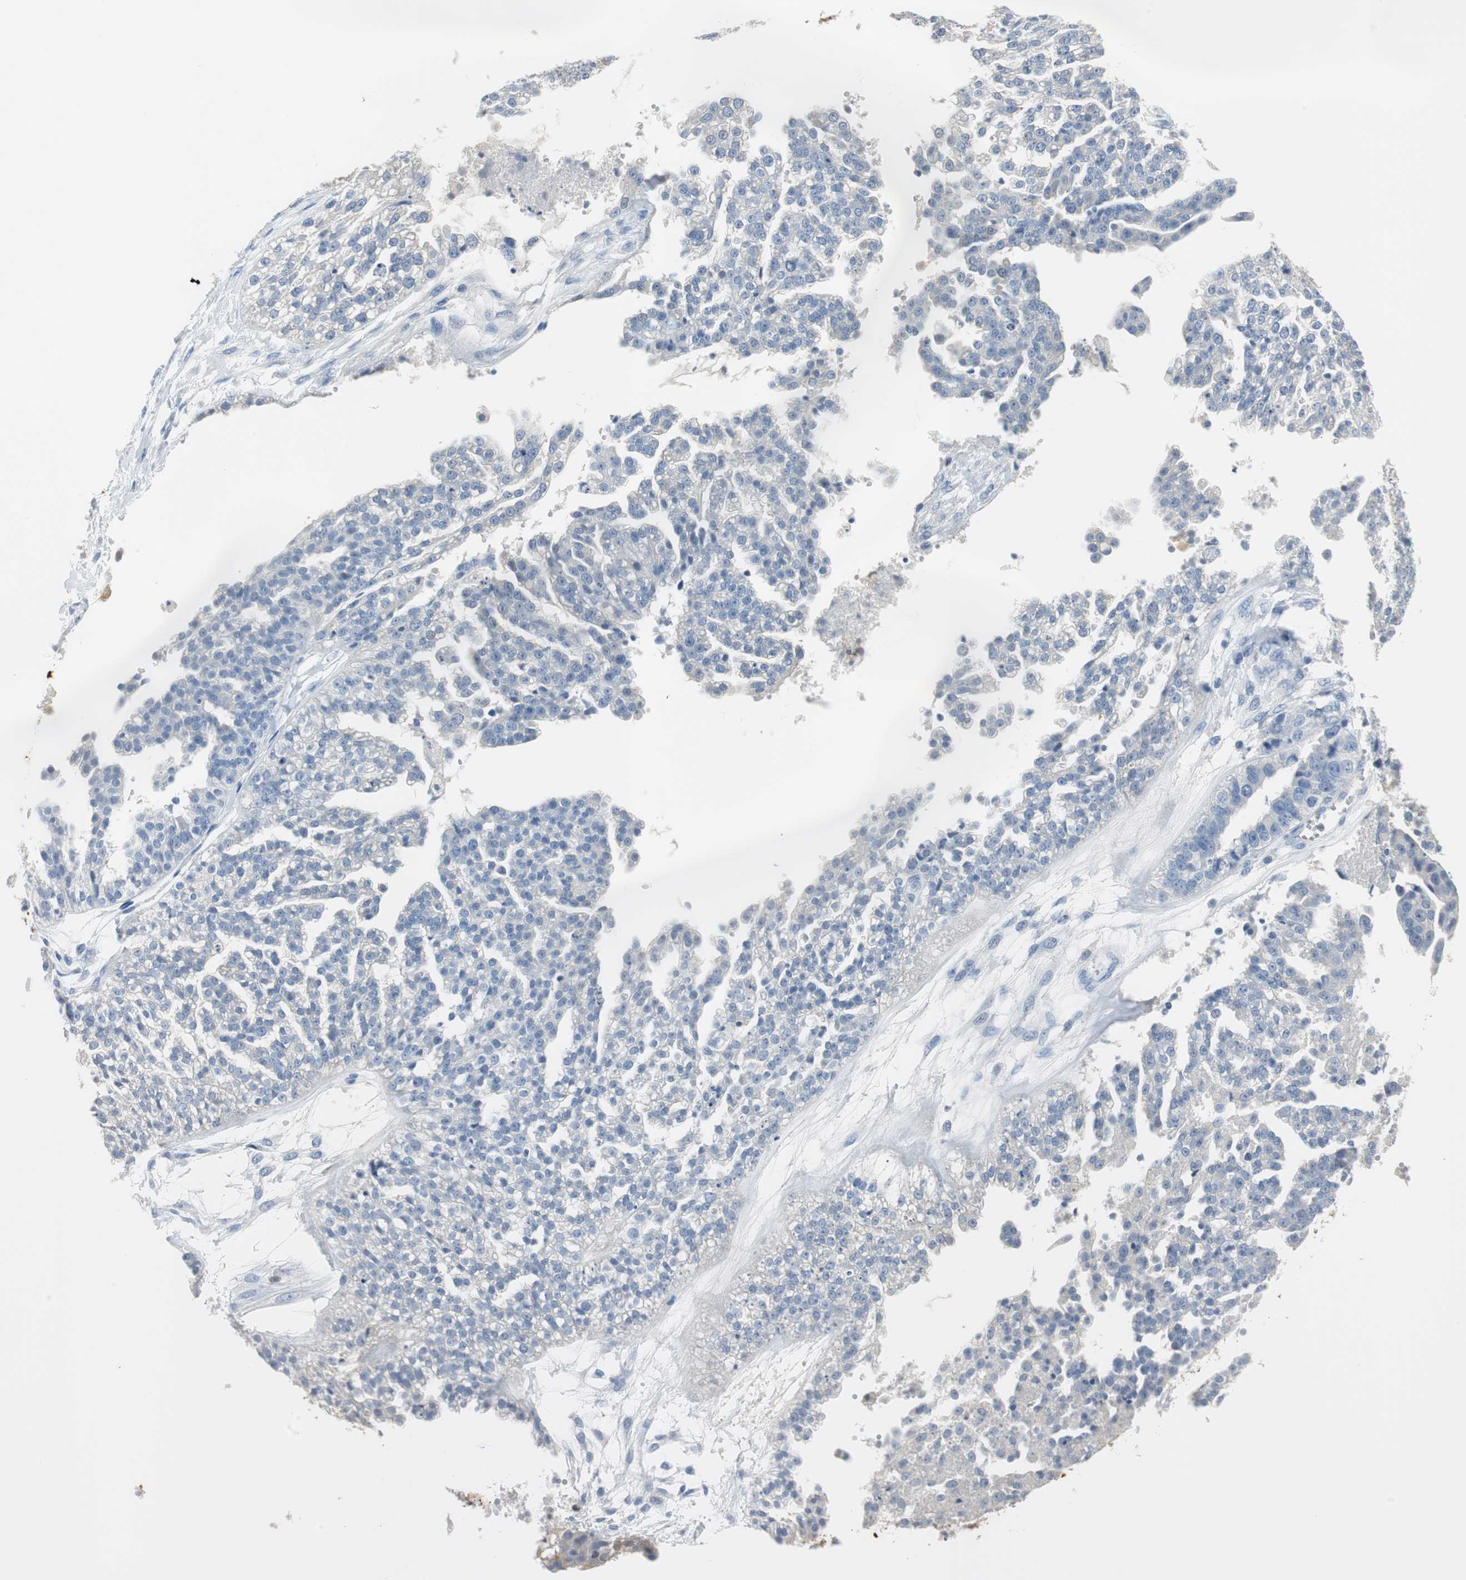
{"staining": {"intensity": "moderate", "quantity": "25%-75%", "location": "cytoplasmic/membranous,nuclear"}, "tissue": "ovarian cancer", "cell_type": "Tumor cells", "image_type": "cancer", "snomed": [{"axis": "morphology", "description": "Carcinoma, NOS"}, {"axis": "topography", "description": "Soft tissue"}, {"axis": "topography", "description": "Ovary"}], "caption": "Moderate cytoplasmic/membranous and nuclear protein expression is present in approximately 25%-75% of tumor cells in ovarian cancer (carcinoma). (DAB (3,3'-diaminobenzidine) = brown stain, brightfield microscopy at high magnification).", "gene": "FBP1", "patient": {"sex": "female", "age": 54}}